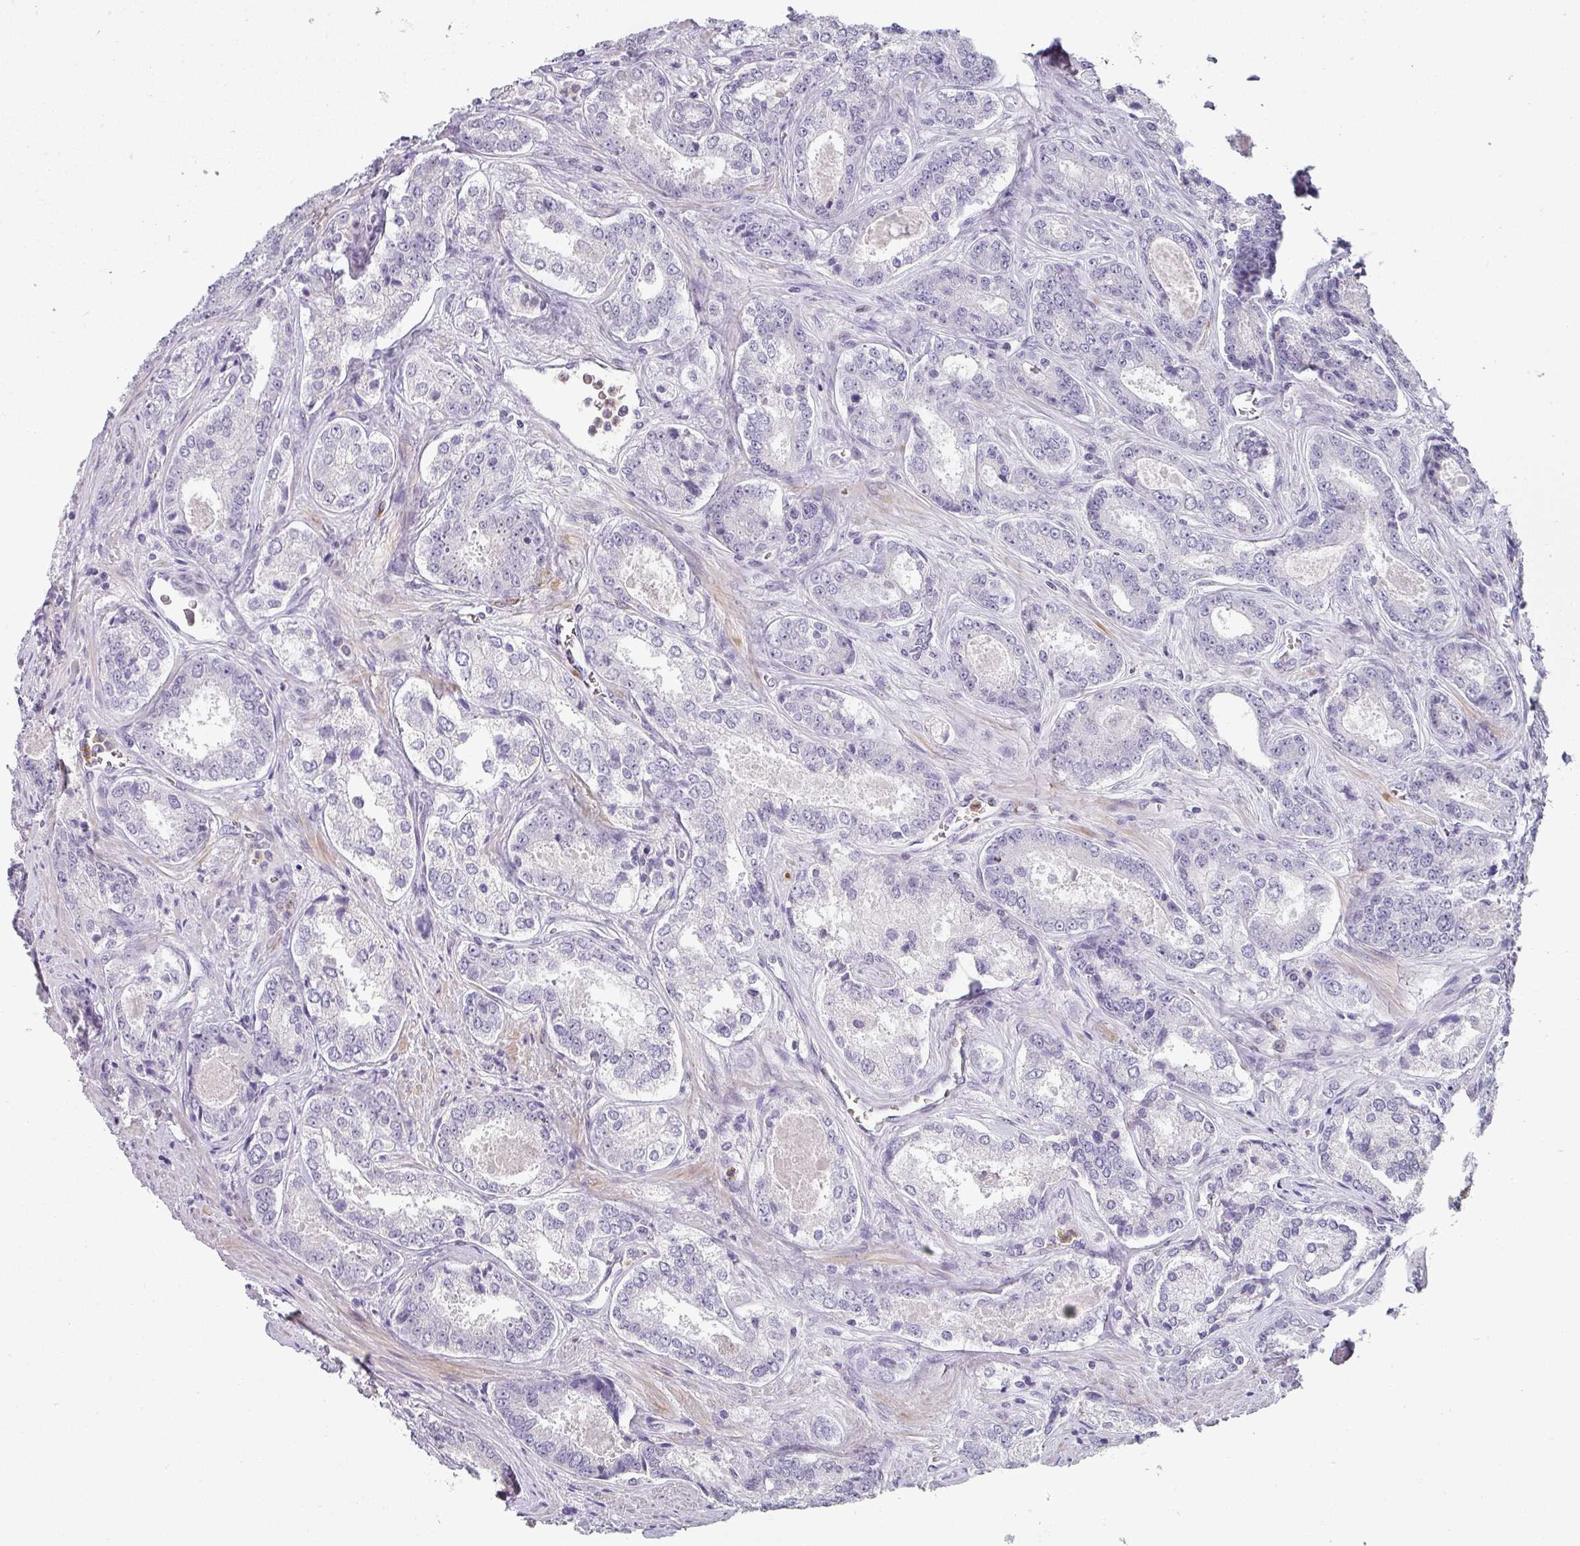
{"staining": {"intensity": "negative", "quantity": "none", "location": "none"}, "tissue": "prostate cancer", "cell_type": "Tumor cells", "image_type": "cancer", "snomed": [{"axis": "morphology", "description": "Adenocarcinoma, Low grade"}, {"axis": "topography", "description": "Prostate"}], "caption": "Immunohistochemistry (IHC) micrograph of human prostate cancer (adenocarcinoma (low-grade)) stained for a protein (brown), which reveals no staining in tumor cells.", "gene": "BTLA", "patient": {"sex": "male", "age": 68}}